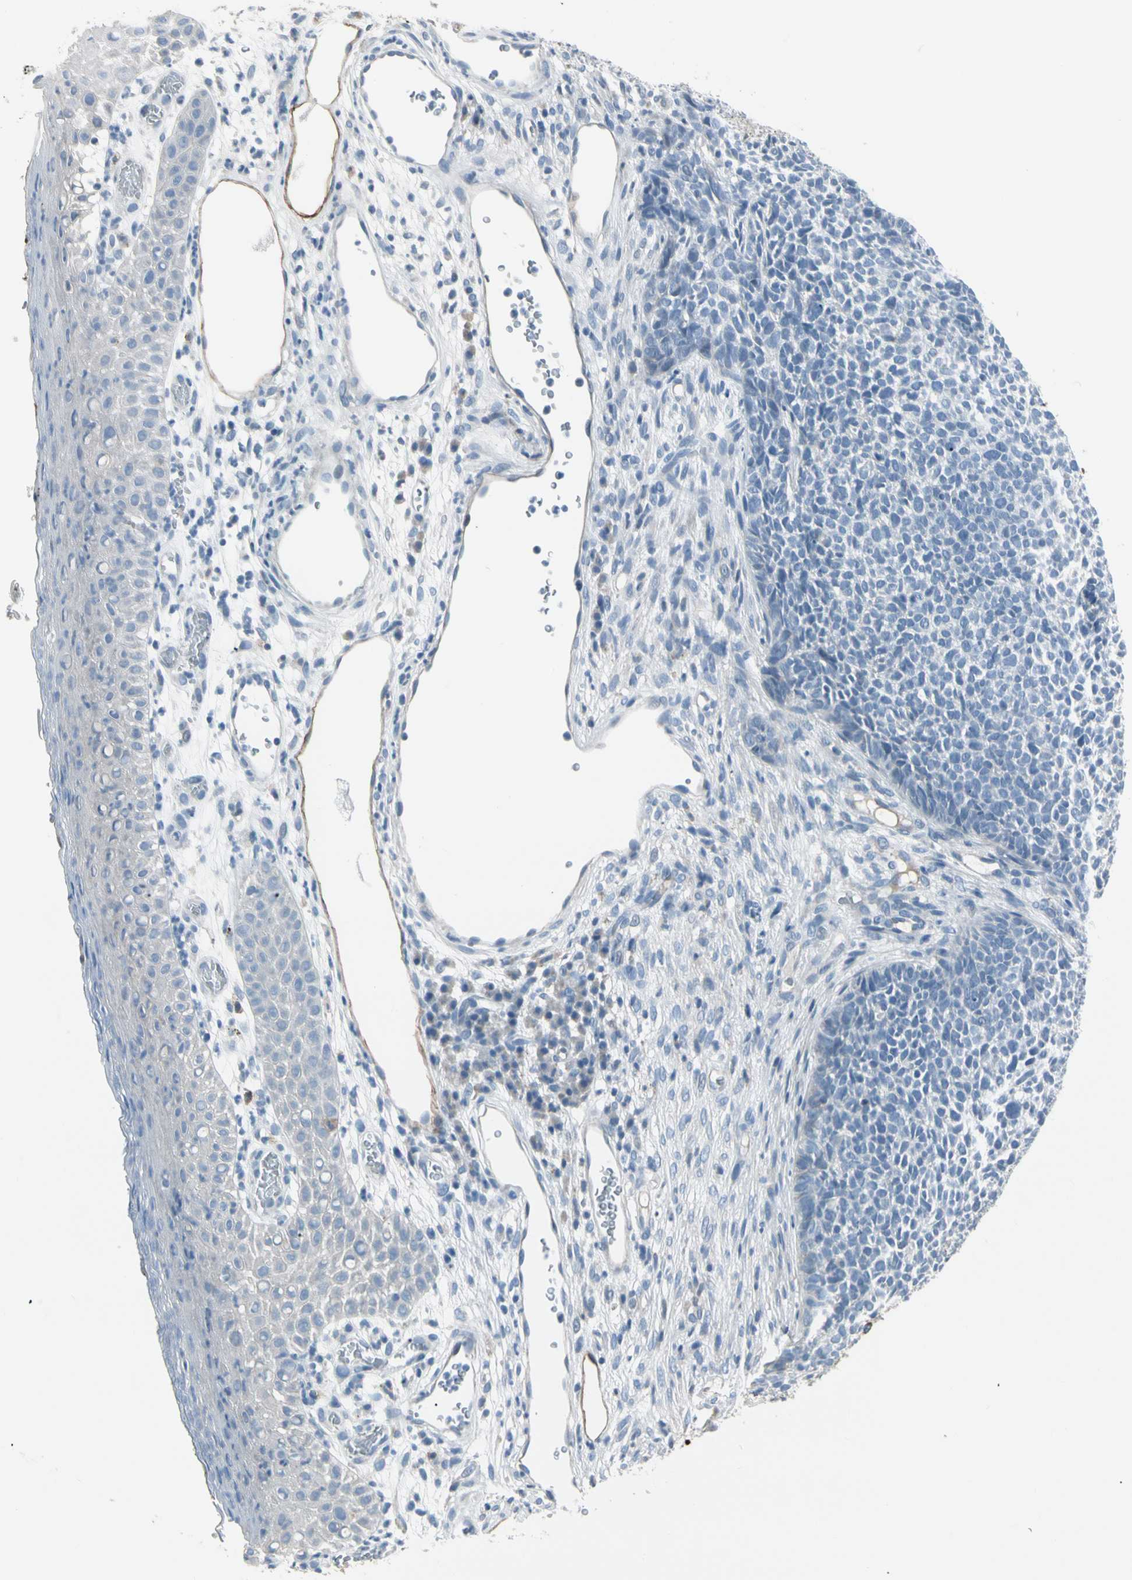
{"staining": {"intensity": "negative", "quantity": "none", "location": "none"}, "tissue": "skin cancer", "cell_type": "Tumor cells", "image_type": "cancer", "snomed": [{"axis": "morphology", "description": "Basal cell carcinoma"}, {"axis": "topography", "description": "Skin"}], "caption": "DAB immunohistochemical staining of skin cancer displays no significant staining in tumor cells.", "gene": "PIGR", "patient": {"sex": "female", "age": 84}}